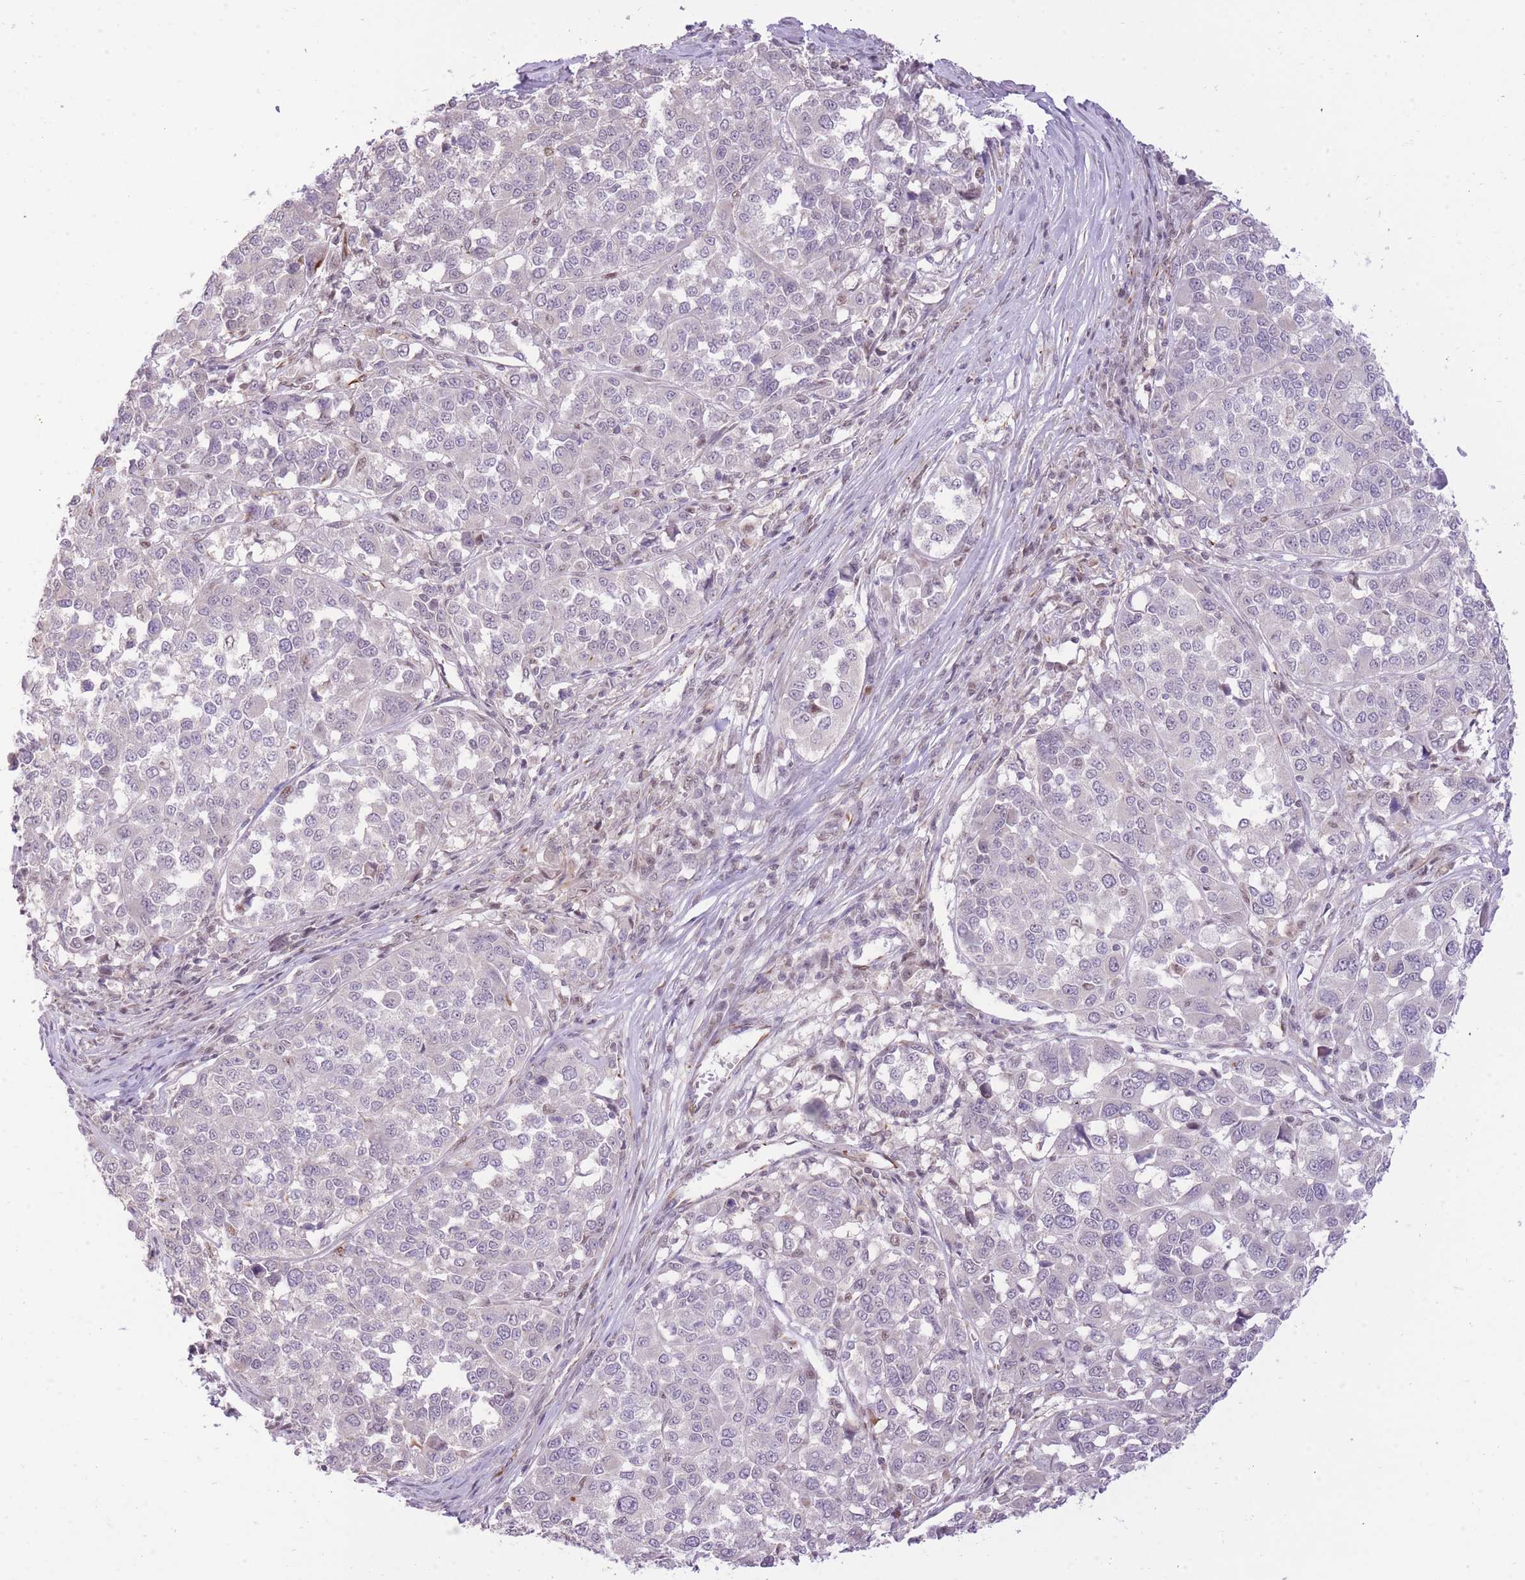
{"staining": {"intensity": "negative", "quantity": "none", "location": "none"}, "tissue": "melanoma", "cell_type": "Tumor cells", "image_type": "cancer", "snomed": [{"axis": "morphology", "description": "Malignant melanoma, Metastatic site"}, {"axis": "topography", "description": "Lymph node"}], "caption": "Human malignant melanoma (metastatic site) stained for a protein using IHC exhibits no positivity in tumor cells.", "gene": "ELL", "patient": {"sex": "male", "age": 44}}